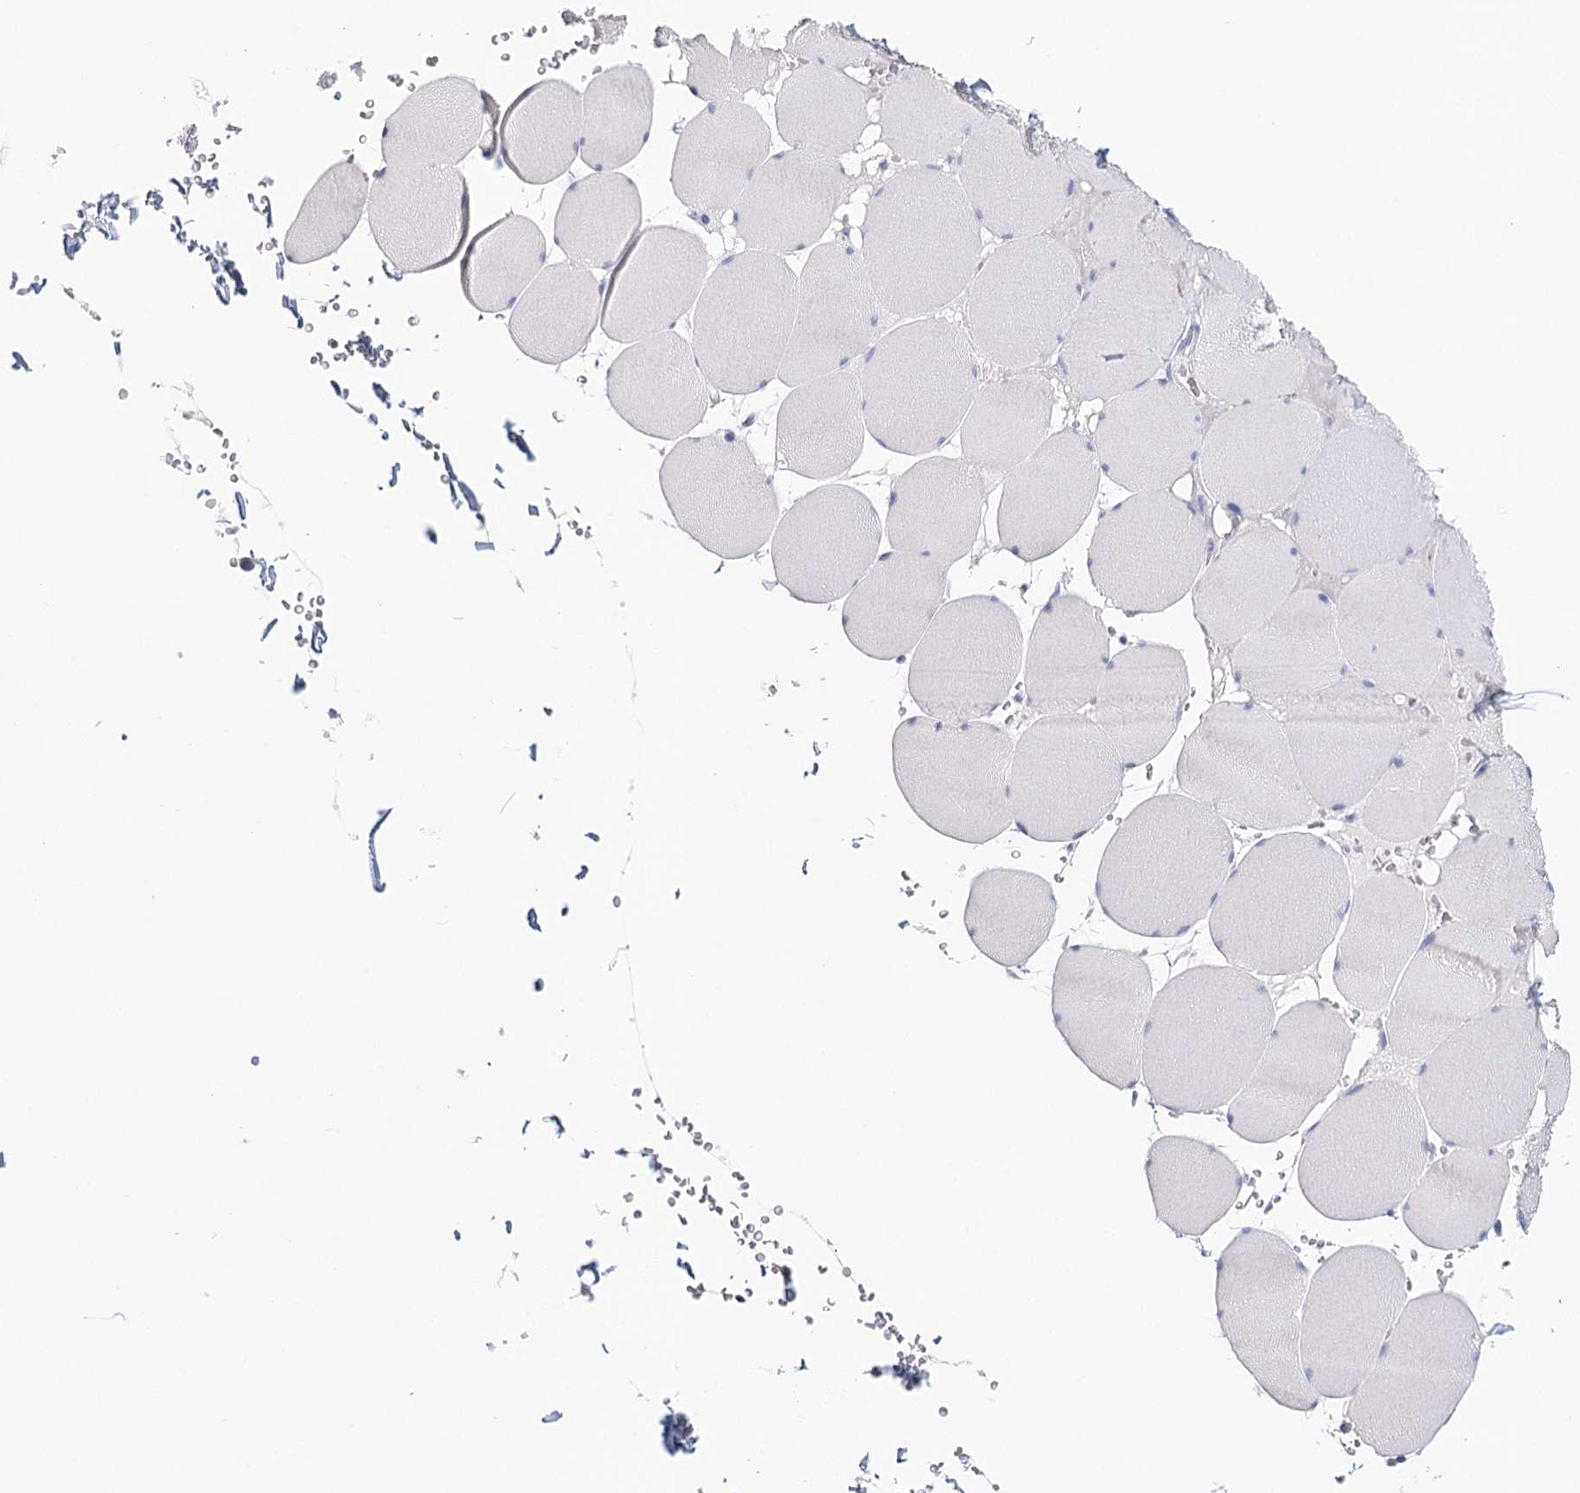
{"staining": {"intensity": "negative", "quantity": "none", "location": "none"}, "tissue": "skeletal muscle", "cell_type": "Myocytes", "image_type": "normal", "snomed": [{"axis": "morphology", "description": "Normal tissue, NOS"}, {"axis": "topography", "description": "Skeletal muscle"}, {"axis": "topography", "description": "Head-Neck"}], "caption": "Protein analysis of benign skeletal muscle shows no significant staining in myocytes. The staining is performed using DAB brown chromogen with nuclei counter-stained in using hematoxylin.", "gene": "HSPA4L", "patient": {"sex": "male", "age": 66}}